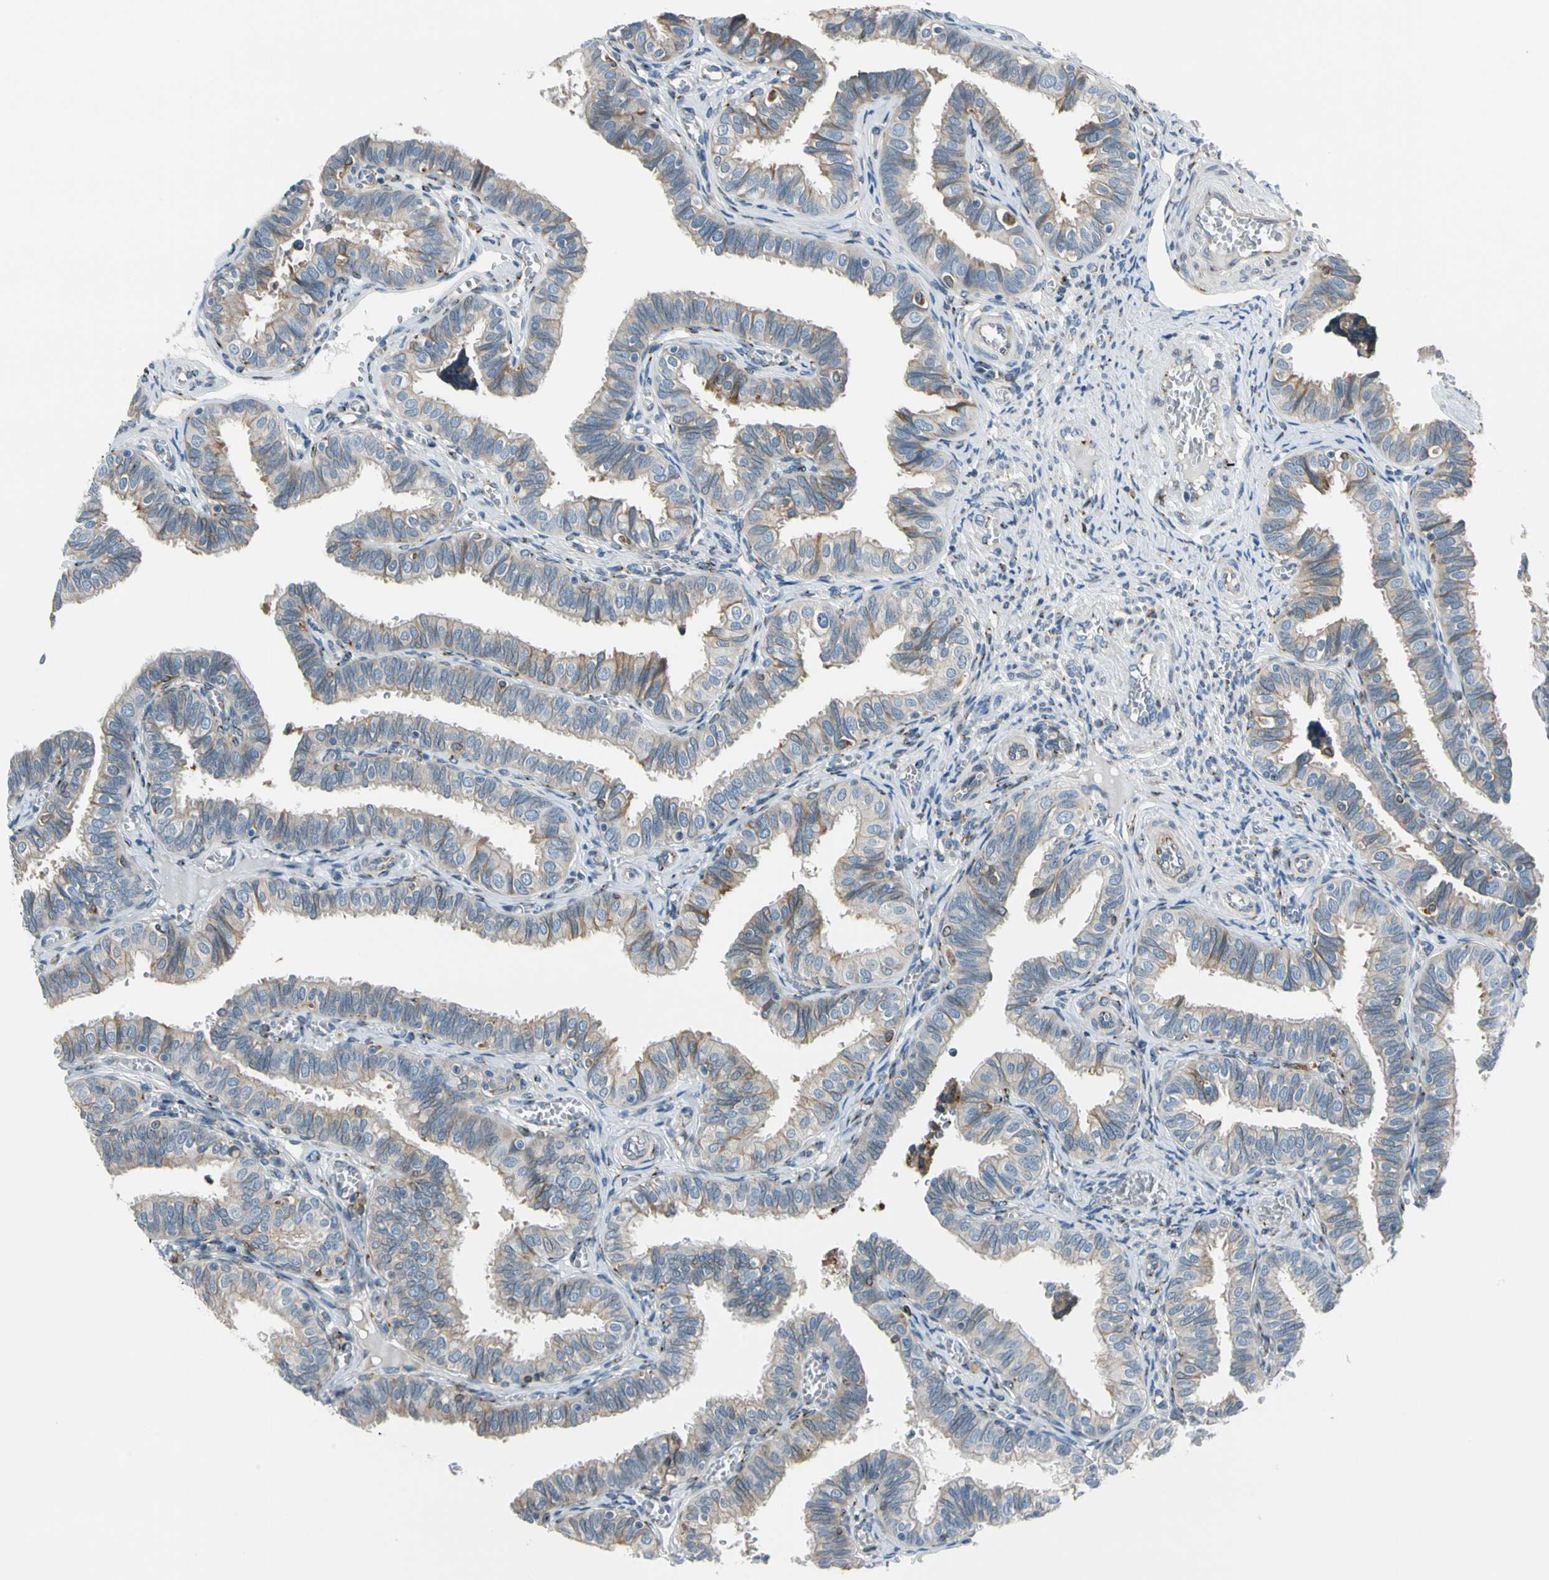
{"staining": {"intensity": "moderate", "quantity": ">75%", "location": "cytoplasmic/membranous"}, "tissue": "fallopian tube", "cell_type": "Glandular cells", "image_type": "normal", "snomed": [{"axis": "morphology", "description": "Normal tissue, NOS"}, {"axis": "topography", "description": "Fallopian tube"}], "caption": "Moderate cytoplasmic/membranous positivity is identified in about >75% of glandular cells in benign fallopian tube. (brown staining indicates protein expression, while blue staining denotes nuclei).", "gene": "NUCB1", "patient": {"sex": "female", "age": 46}}